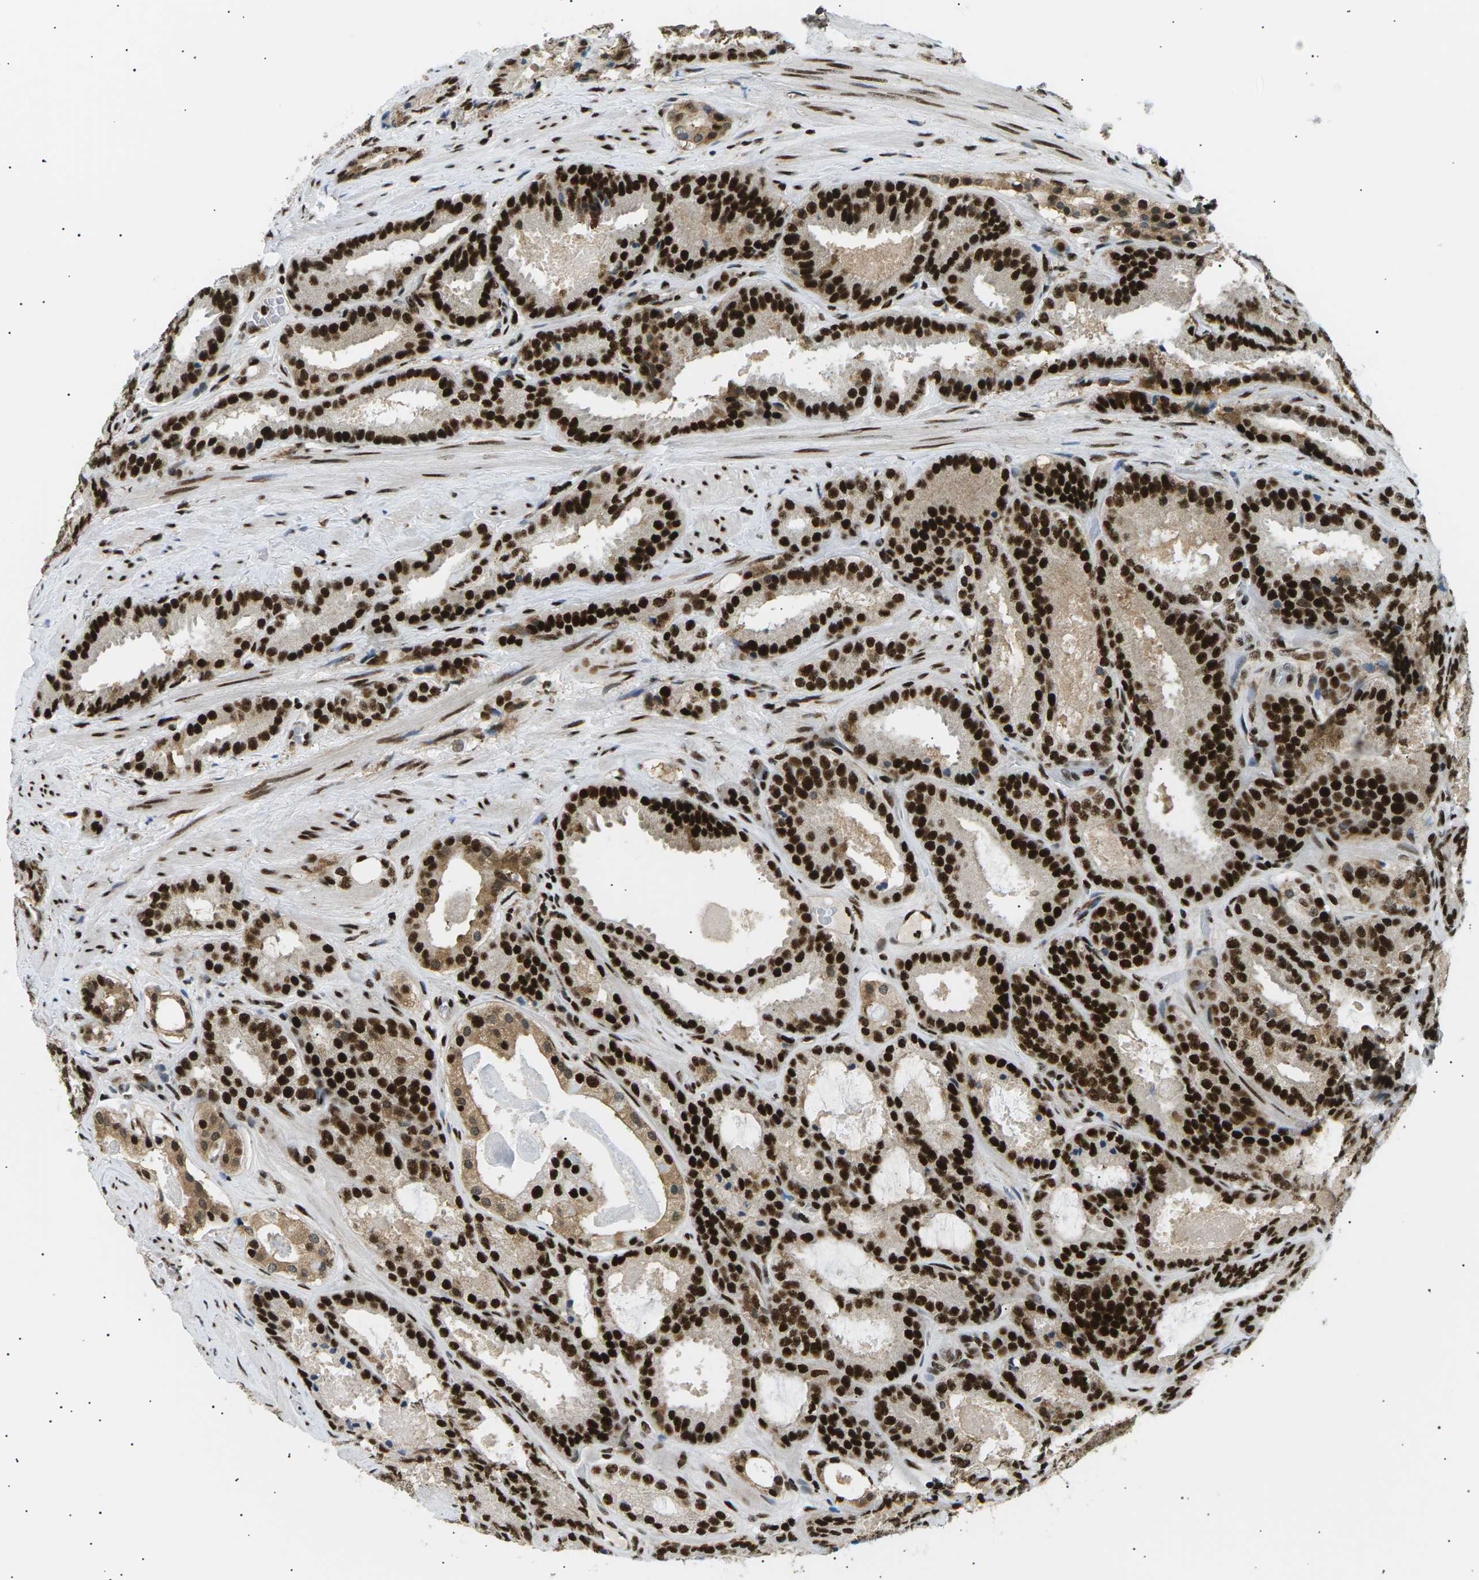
{"staining": {"intensity": "strong", "quantity": ">75%", "location": "cytoplasmic/membranous,nuclear"}, "tissue": "prostate cancer", "cell_type": "Tumor cells", "image_type": "cancer", "snomed": [{"axis": "morphology", "description": "Adenocarcinoma, Low grade"}, {"axis": "topography", "description": "Prostate"}], "caption": "A high-resolution histopathology image shows IHC staining of prostate cancer, which demonstrates strong cytoplasmic/membranous and nuclear positivity in about >75% of tumor cells.", "gene": "RPA2", "patient": {"sex": "male", "age": 69}}